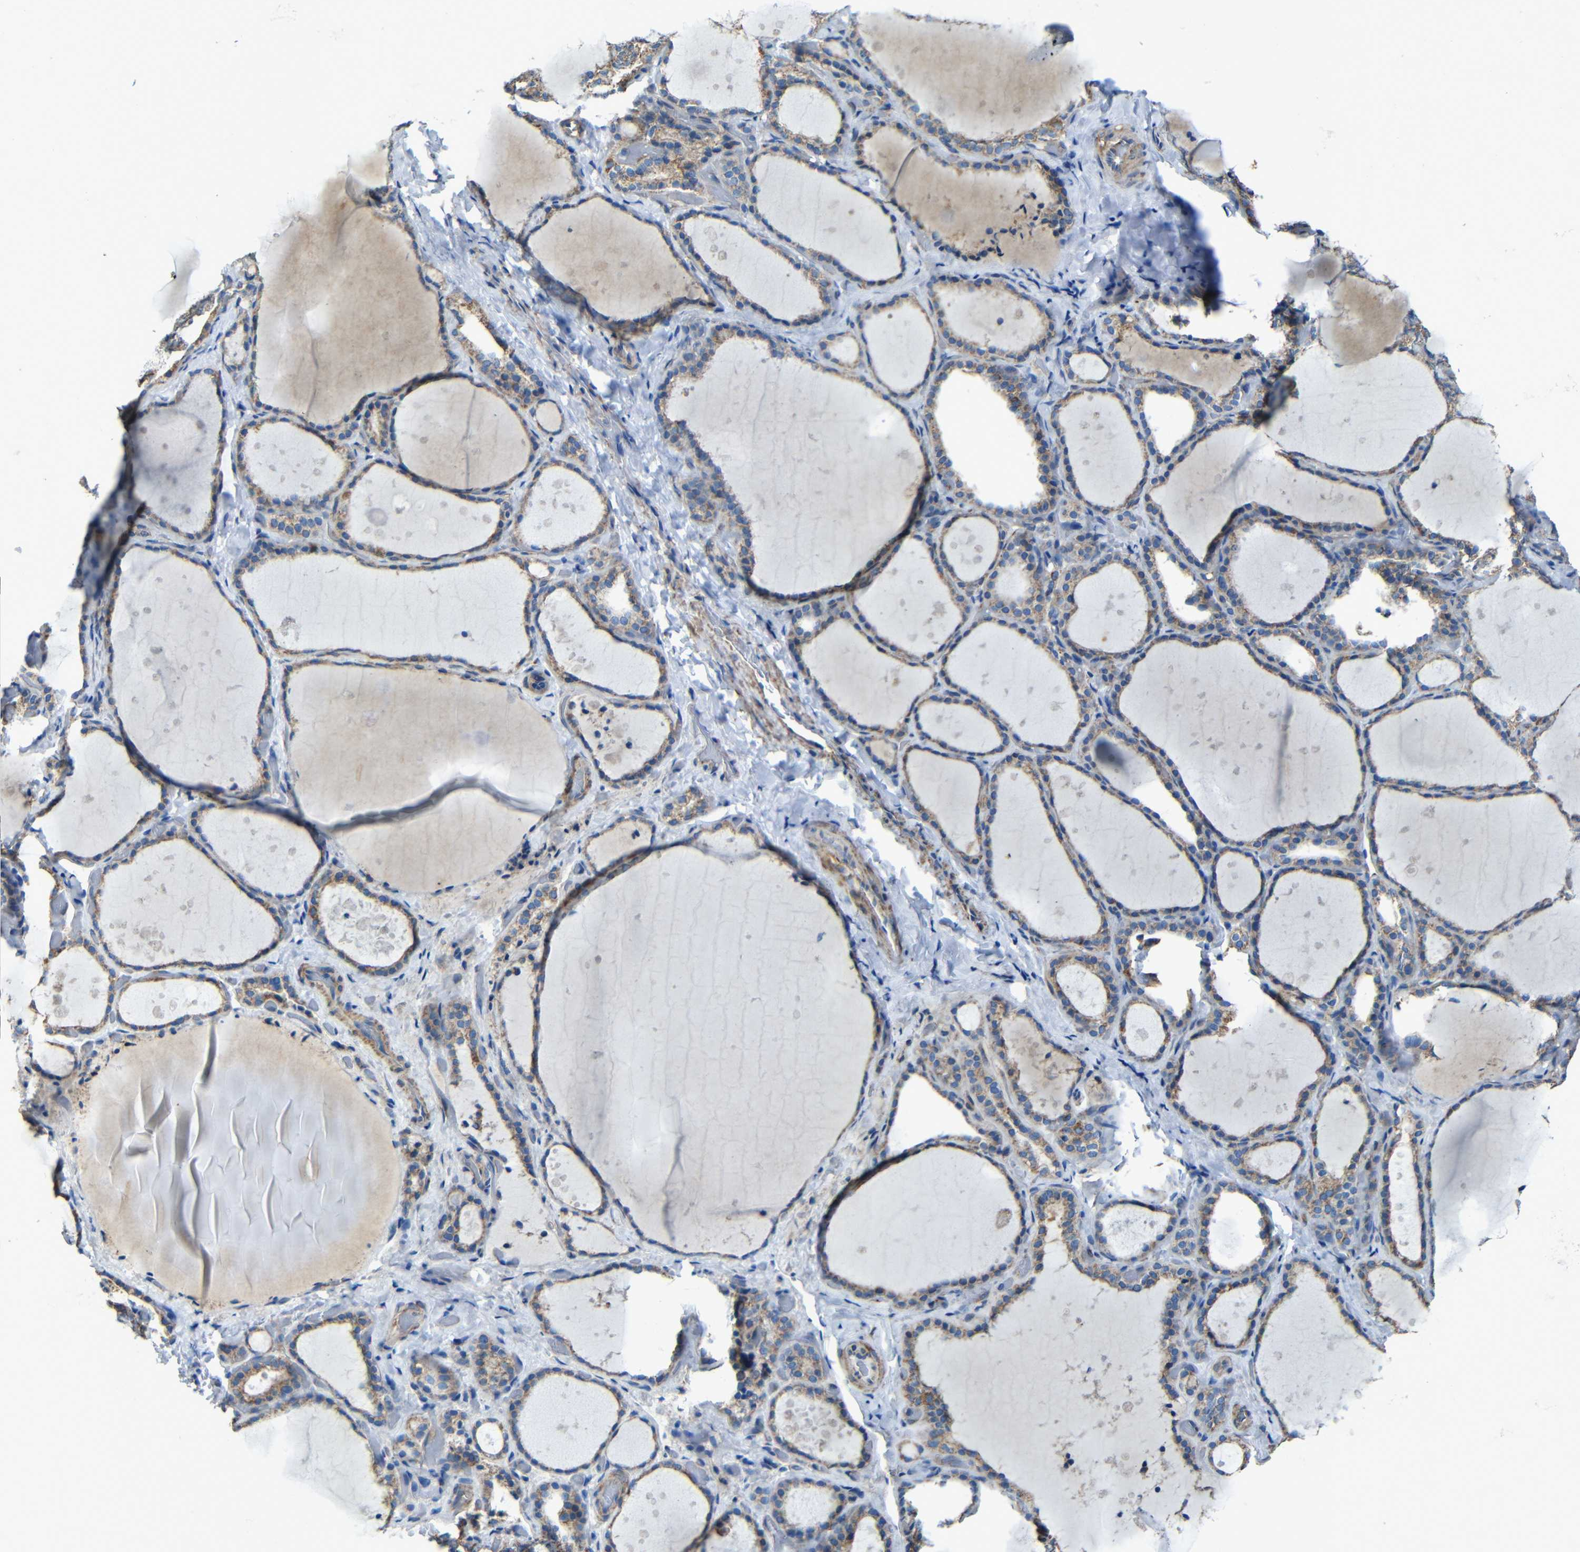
{"staining": {"intensity": "moderate", "quantity": ">75%", "location": "cytoplasmic/membranous"}, "tissue": "thyroid gland", "cell_type": "Glandular cells", "image_type": "normal", "snomed": [{"axis": "morphology", "description": "Normal tissue, NOS"}, {"axis": "topography", "description": "Thyroid gland"}], "caption": "Protein expression analysis of unremarkable thyroid gland shows moderate cytoplasmic/membranous positivity in about >75% of glandular cells.", "gene": "INTS6L", "patient": {"sex": "female", "age": 44}}